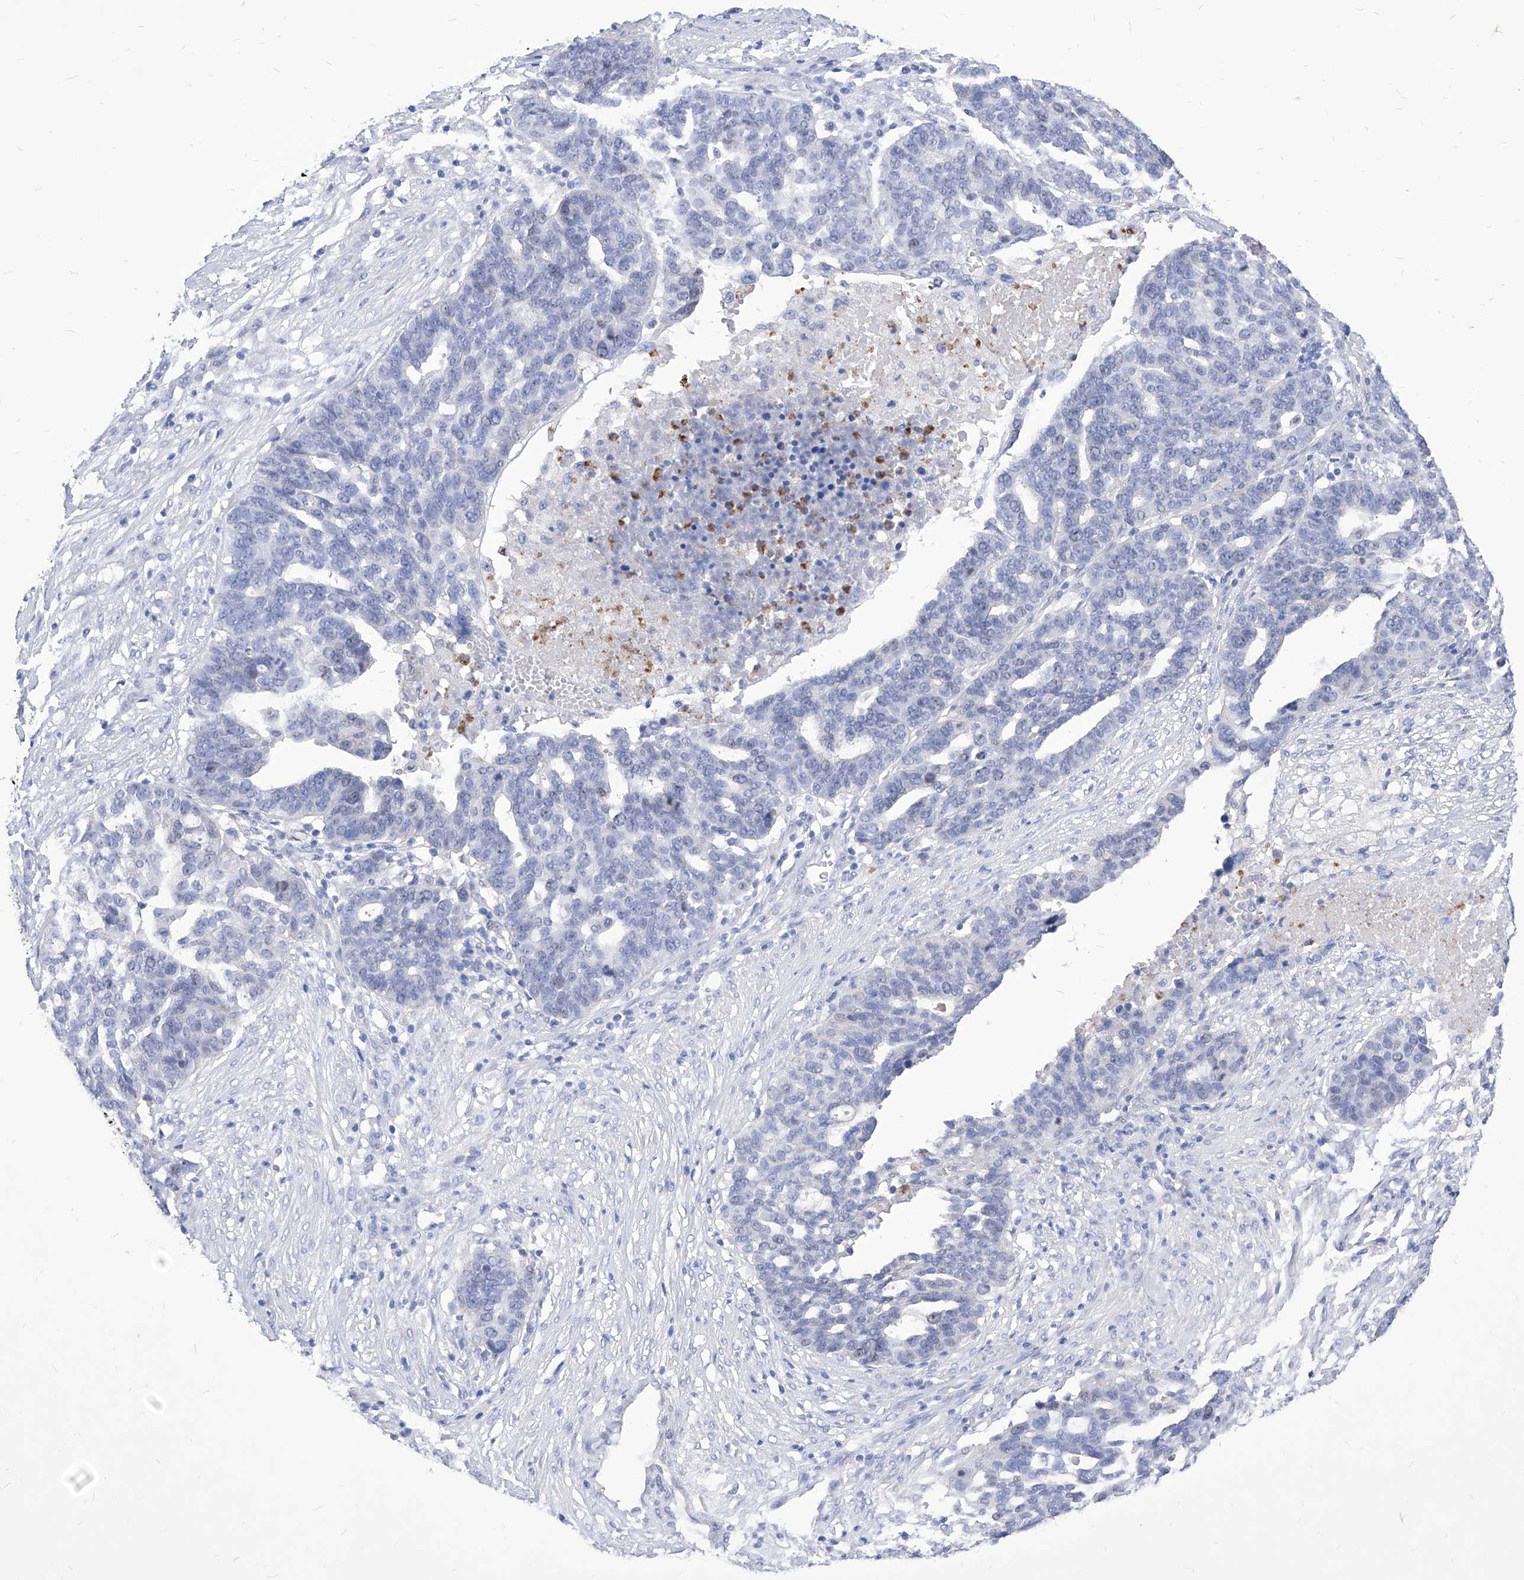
{"staining": {"intensity": "negative", "quantity": "none", "location": "none"}, "tissue": "ovarian cancer", "cell_type": "Tumor cells", "image_type": "cancer", "snomed": [{"axis": "morphology", "description": "Cystadenocarcinoma, serous, NOS"}, {"axis": "topography", "description": "Ovary"}], "caption": "IHC micrograph of ovarian serous cystadenocarcinoma stained for a protein (brown), which exhibits no positivity in tumor cells.", "gene": "VAX1", "patient": {"sex": "female", "age": 59}}